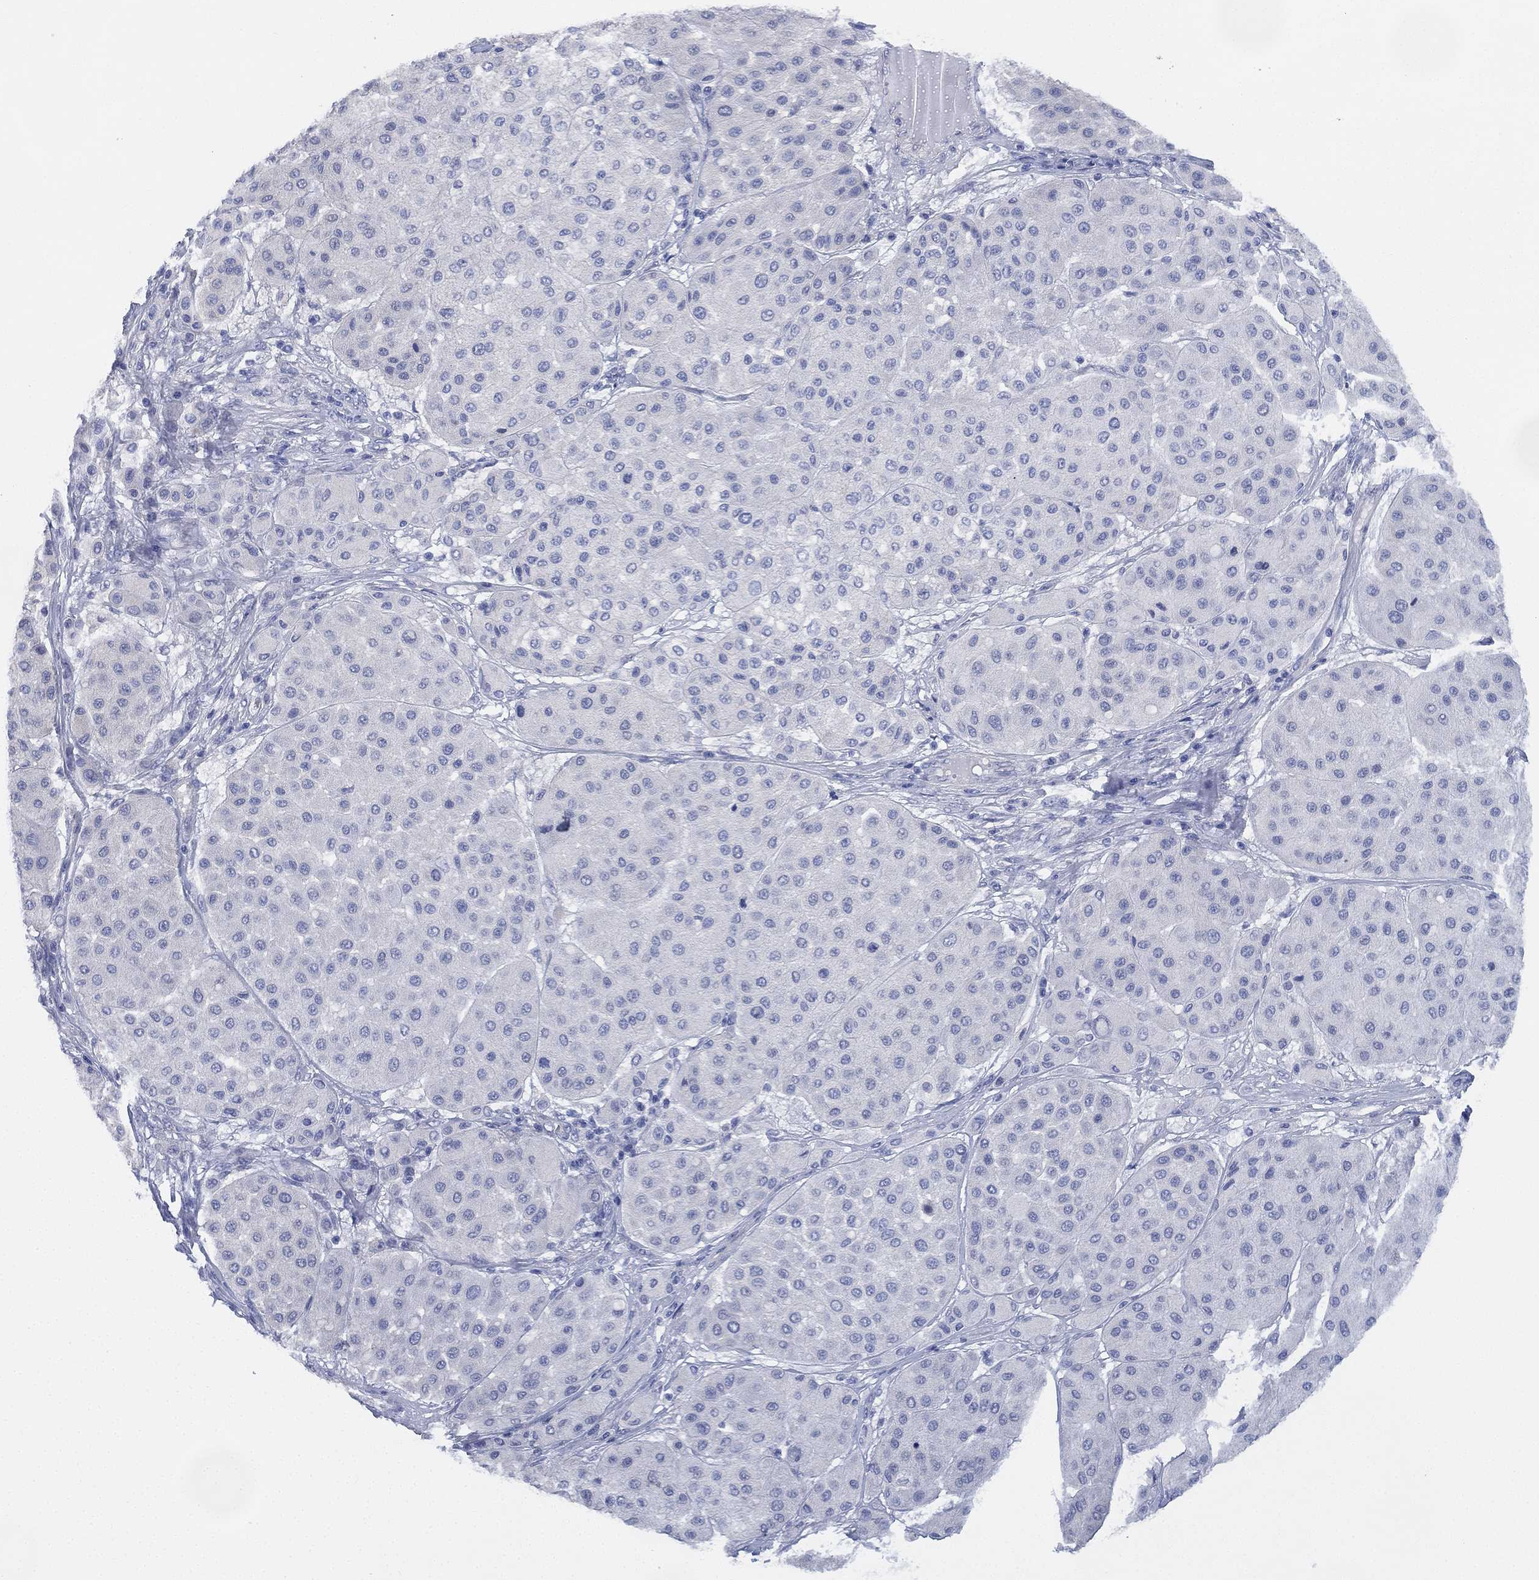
{"staining": {"intensity": "negative", "quantity": "none", "location": "none"}, "tissue": "melanoma", "cell_type": "Tumor cells", "image_type": "cancer", "snomed": [{"axis": "morphology", "description": "Malignant melanoma, Metastatic site"}, {"axis": "topography", "description": "Smooth muscle"}], "caption": "The photomicrograph reveals no staining of tumor cells in malignant melanoma (metastatic site).", "gene": "CCDC70", "patient": {"sex": "male", "age": 41}}